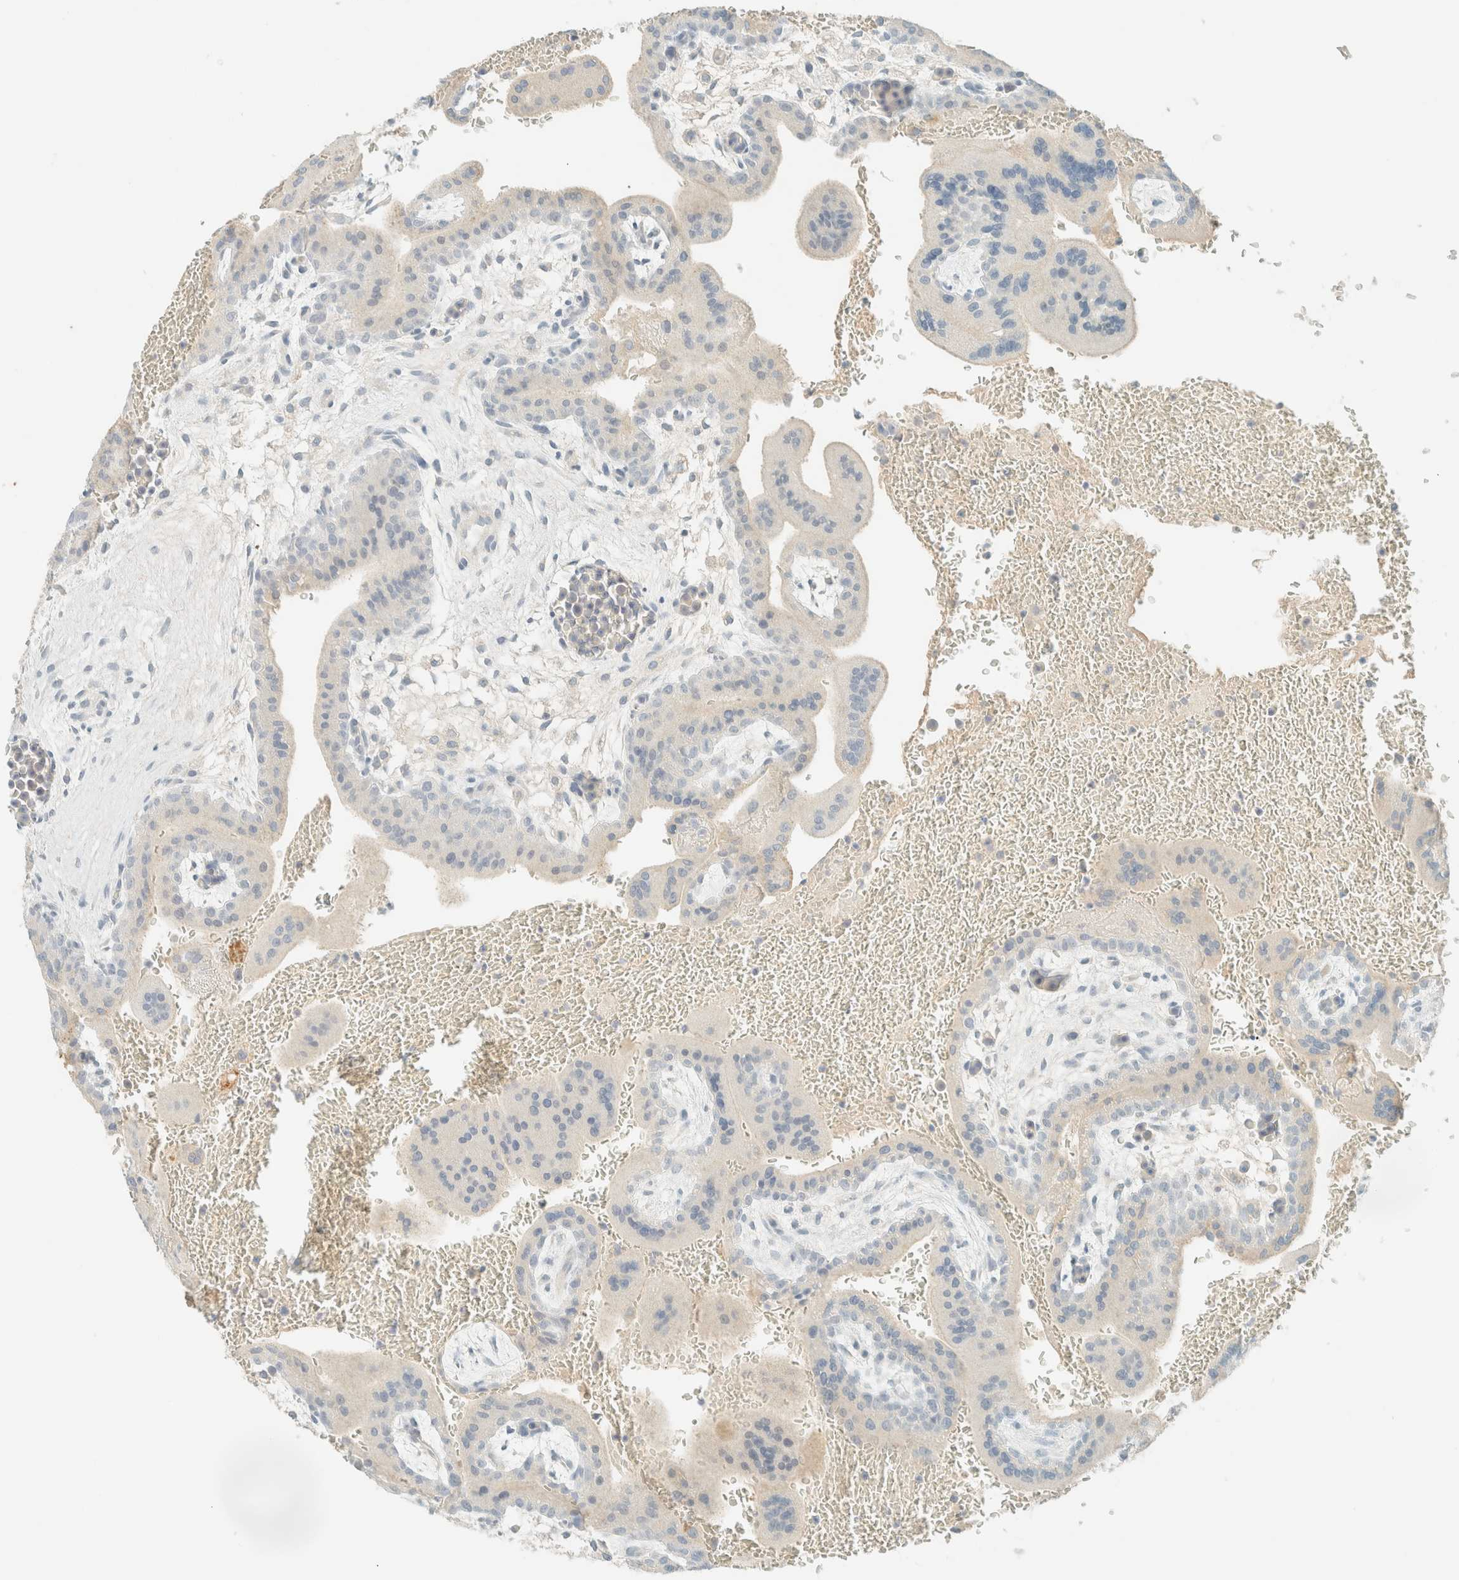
{"staining": {"intensity": "negative", "quantity": "none", "location": "none"}, "tissue": "placenta", "cell_type": "Trophoblastic cells", "image_type": "normal", "snomed": [{"axis": "morphology", "description": "Normal tissue, NOS"}, {"axis": "topography", "description": "Placenta"}], "caption": "DAB (3,3'-diaminobenzidine) immunohistochemical staining of normal placenta shows no significant staining in trophoblastic cells. (DAB IHC with hematoxylin counter stain).", "gene": "GPA33", "patient": {"sex": "female", "age": 35}}